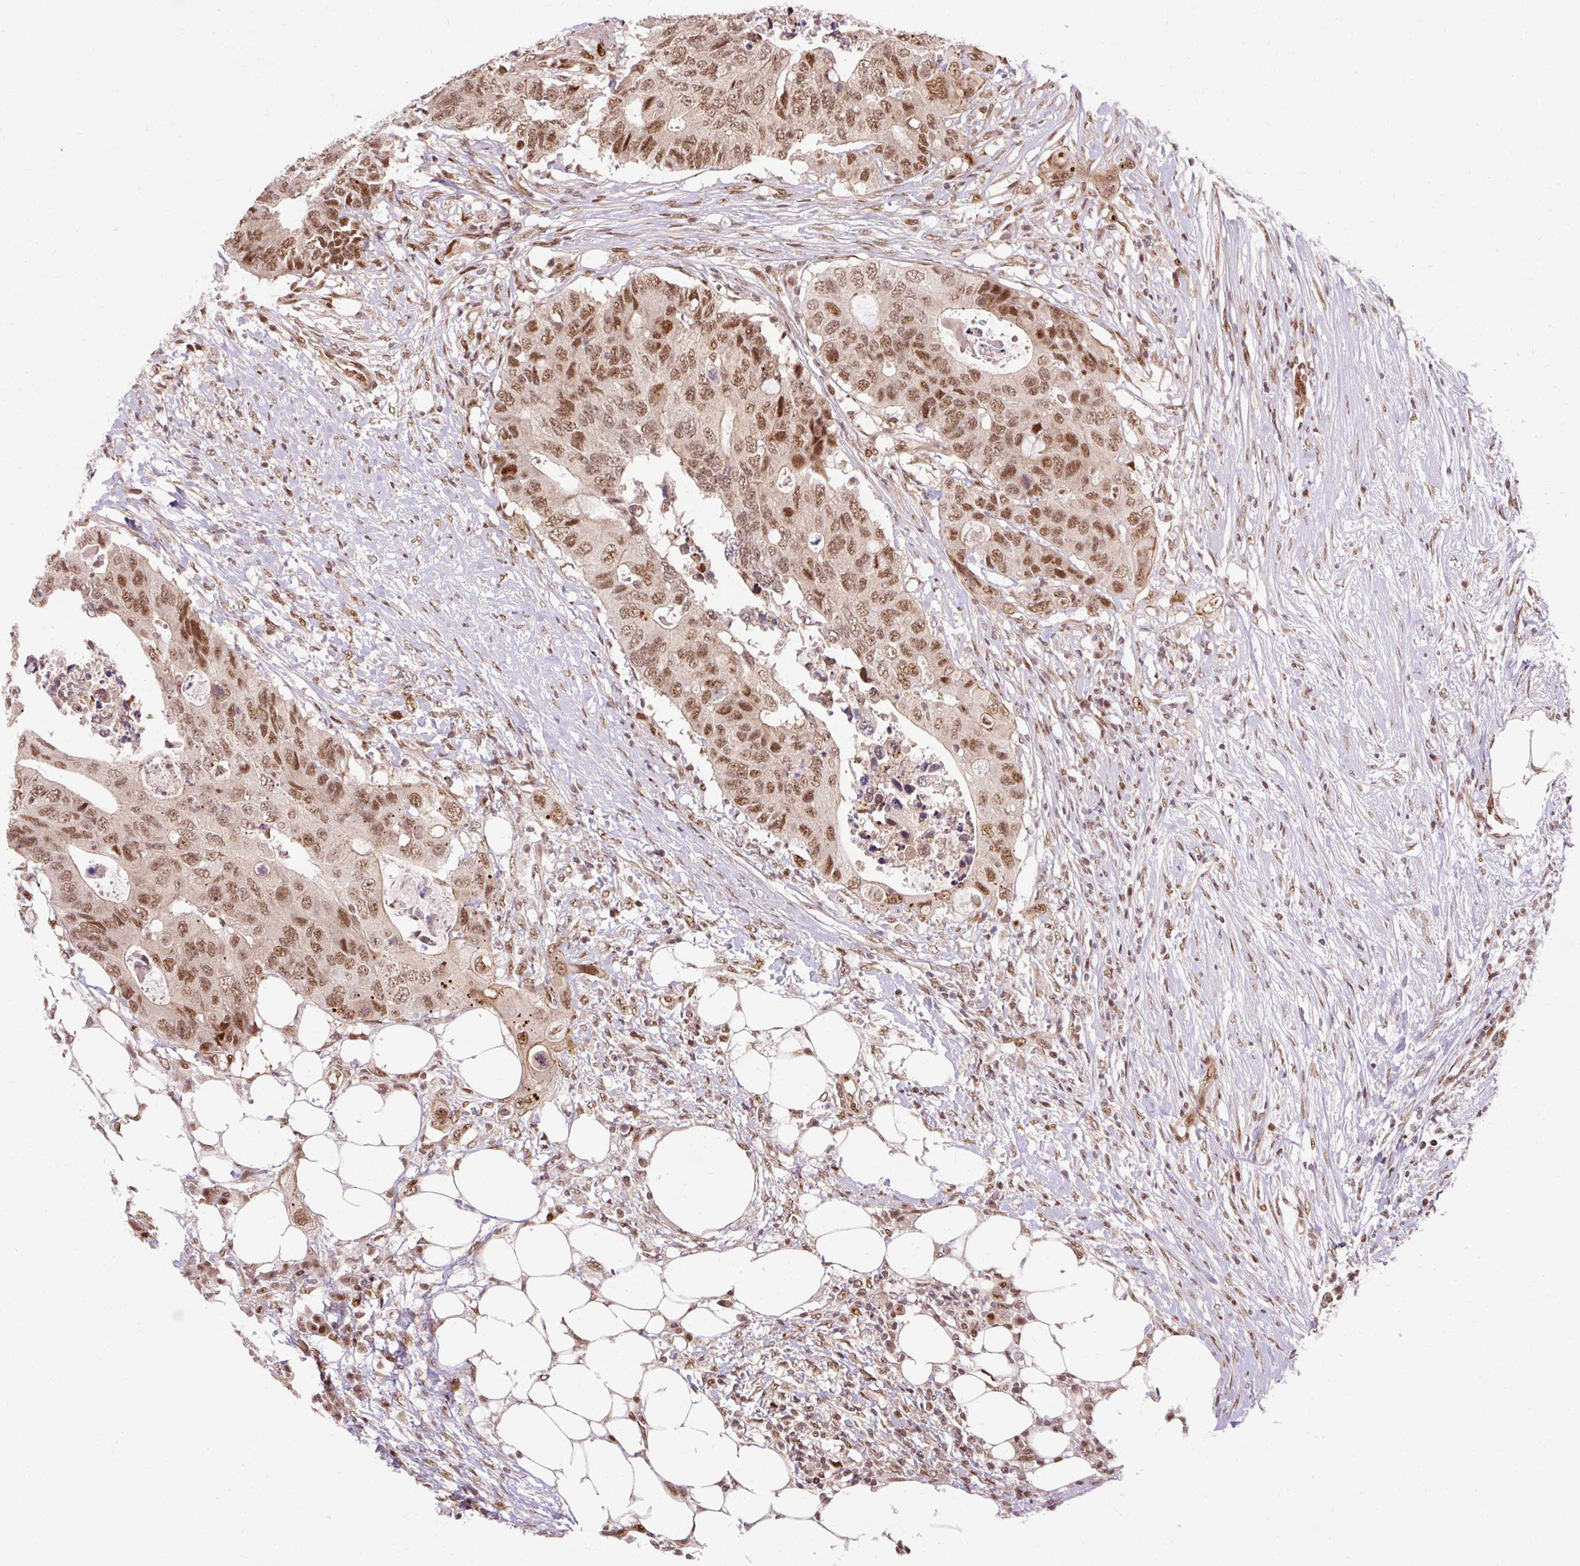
{"staining": {"intensity": "moderate", "quantity": ">75%", "location": "nuclear"}, "tissue": "colorectal cancer", "cell_type": "Tumor cells", "image_type": "cancer", "snomed": [{"axis": "morphology", "description": "Adenocarcinoma, NOS"}, {"axis": "topography", "description": "Colon"}], "caption": "Immunohistochemistry (IHC) of human colorectal adenocarcinoma shows medium levels of moderate nuclear staining in approximately >75% of tumor cells.", "gene": "MECOM", "patient": {"sex": "male", "age": 71}}